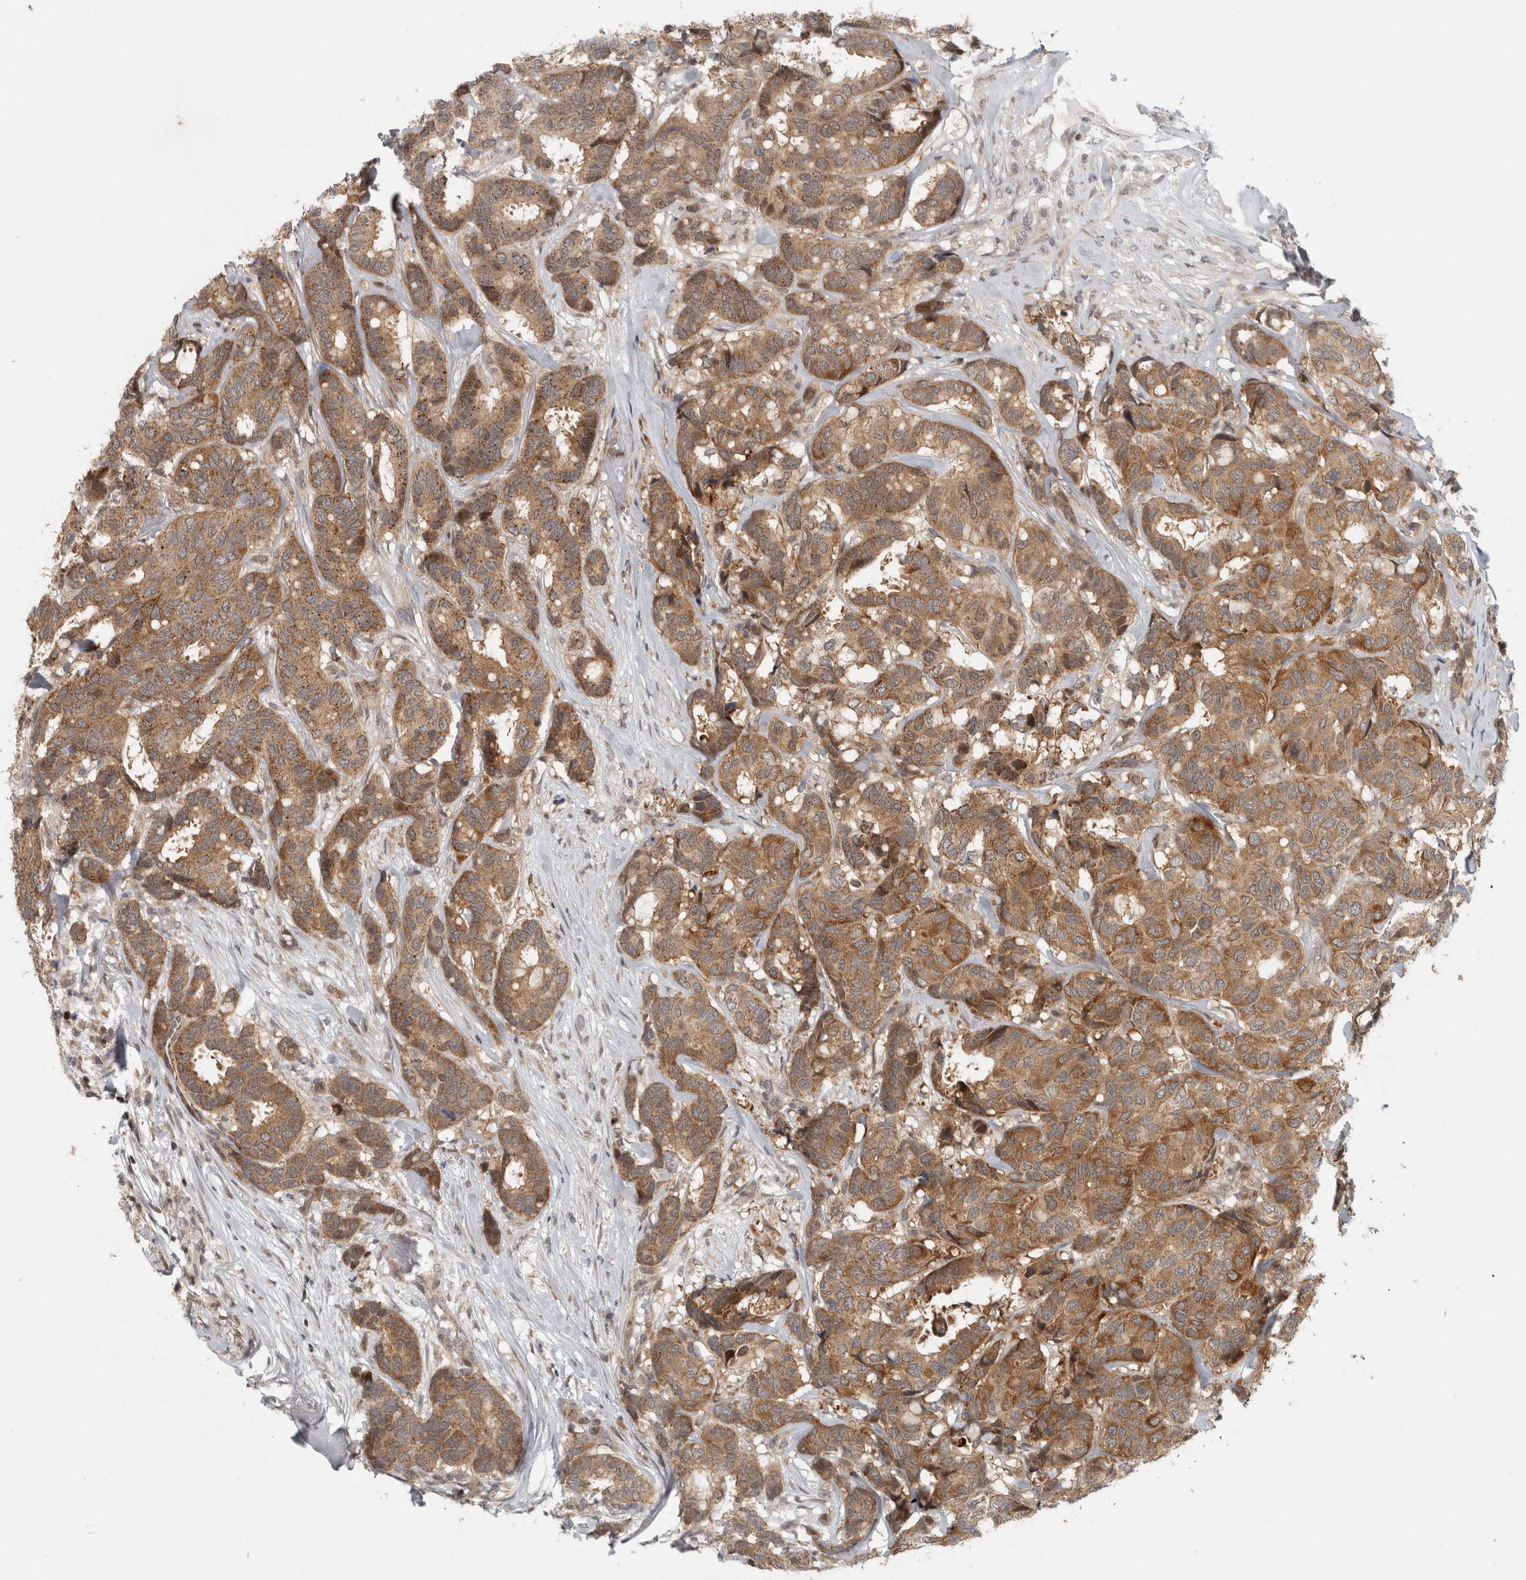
{"staining": {"intensity": "moderate", "quantity": ">75%", "location": "cytoplasmic/membranous"}, "tissue": "breast cancer", "cell_type": "Tumor cells", "image_type": "cancer", "snomed": [{"axis": "morphology", "description": "Duct carcinoma"}, {"axis": "topography", "description": "Breast"}], "caption": "Breast cancer stained for a protein (brown) exhibits moderate cytoplasmic/membranous positive positivity in approximately >75% of tumor cells.", "gene": "KDM8", "patient": {"sex": "female", "age": 87}}